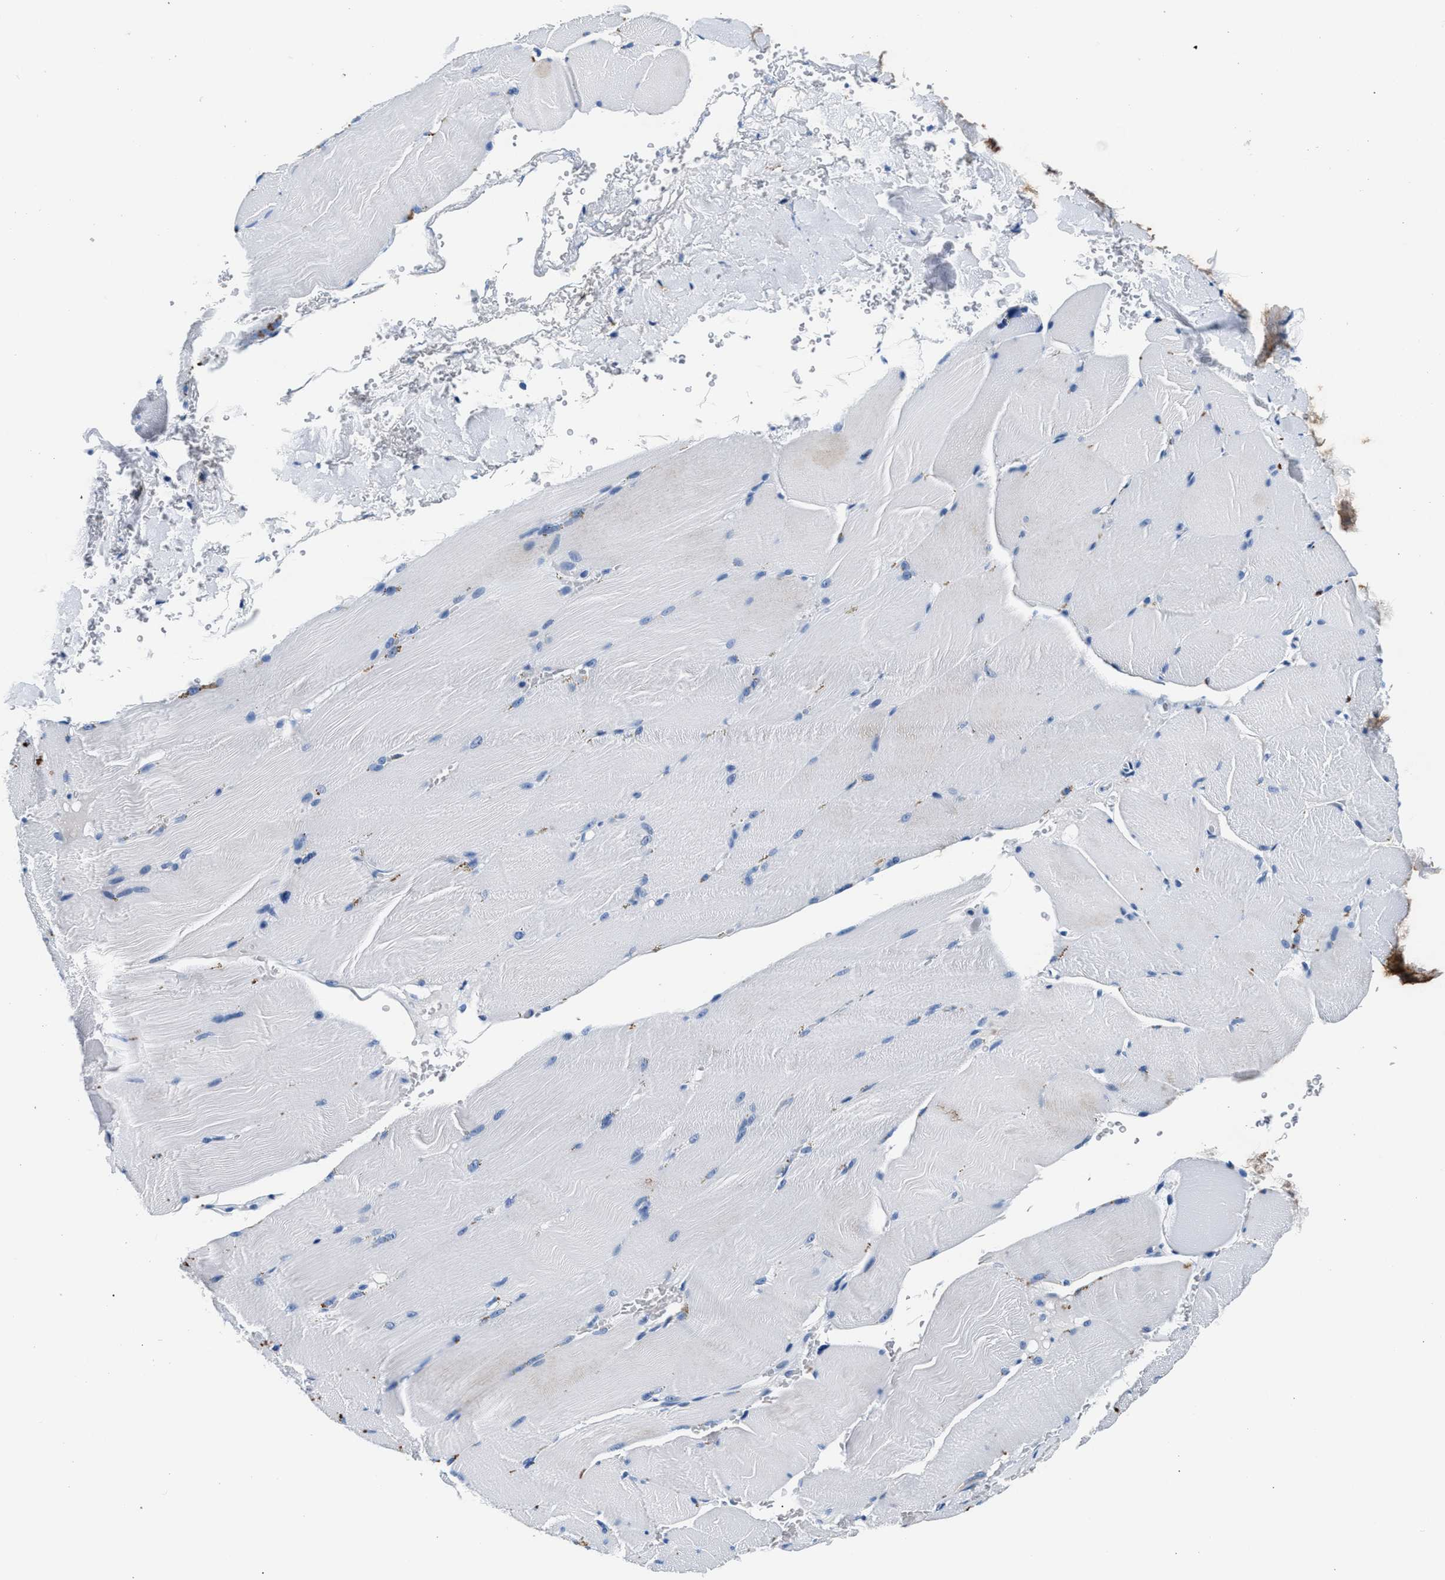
{"staining": {"intensity": "negative", "quantity": "none", "location": "none"}, "tissue": "skeletal muscle", "cell_type": "Myocytes", "image_type": "normal", "snomed": [{"axis": "morphology", "description": "Normal tissue, NOS"}, {"axis": "topography", "description": "Skin"}, {"axis": "topography", "description": "Skeletal muscle"}], "caption": "This is a image of immunohistochemistry staining of benign skeletal muscle, which shows no expression in myocytes.", "gene": "TNR", "patient": {"sex": "male", "age": 83}}